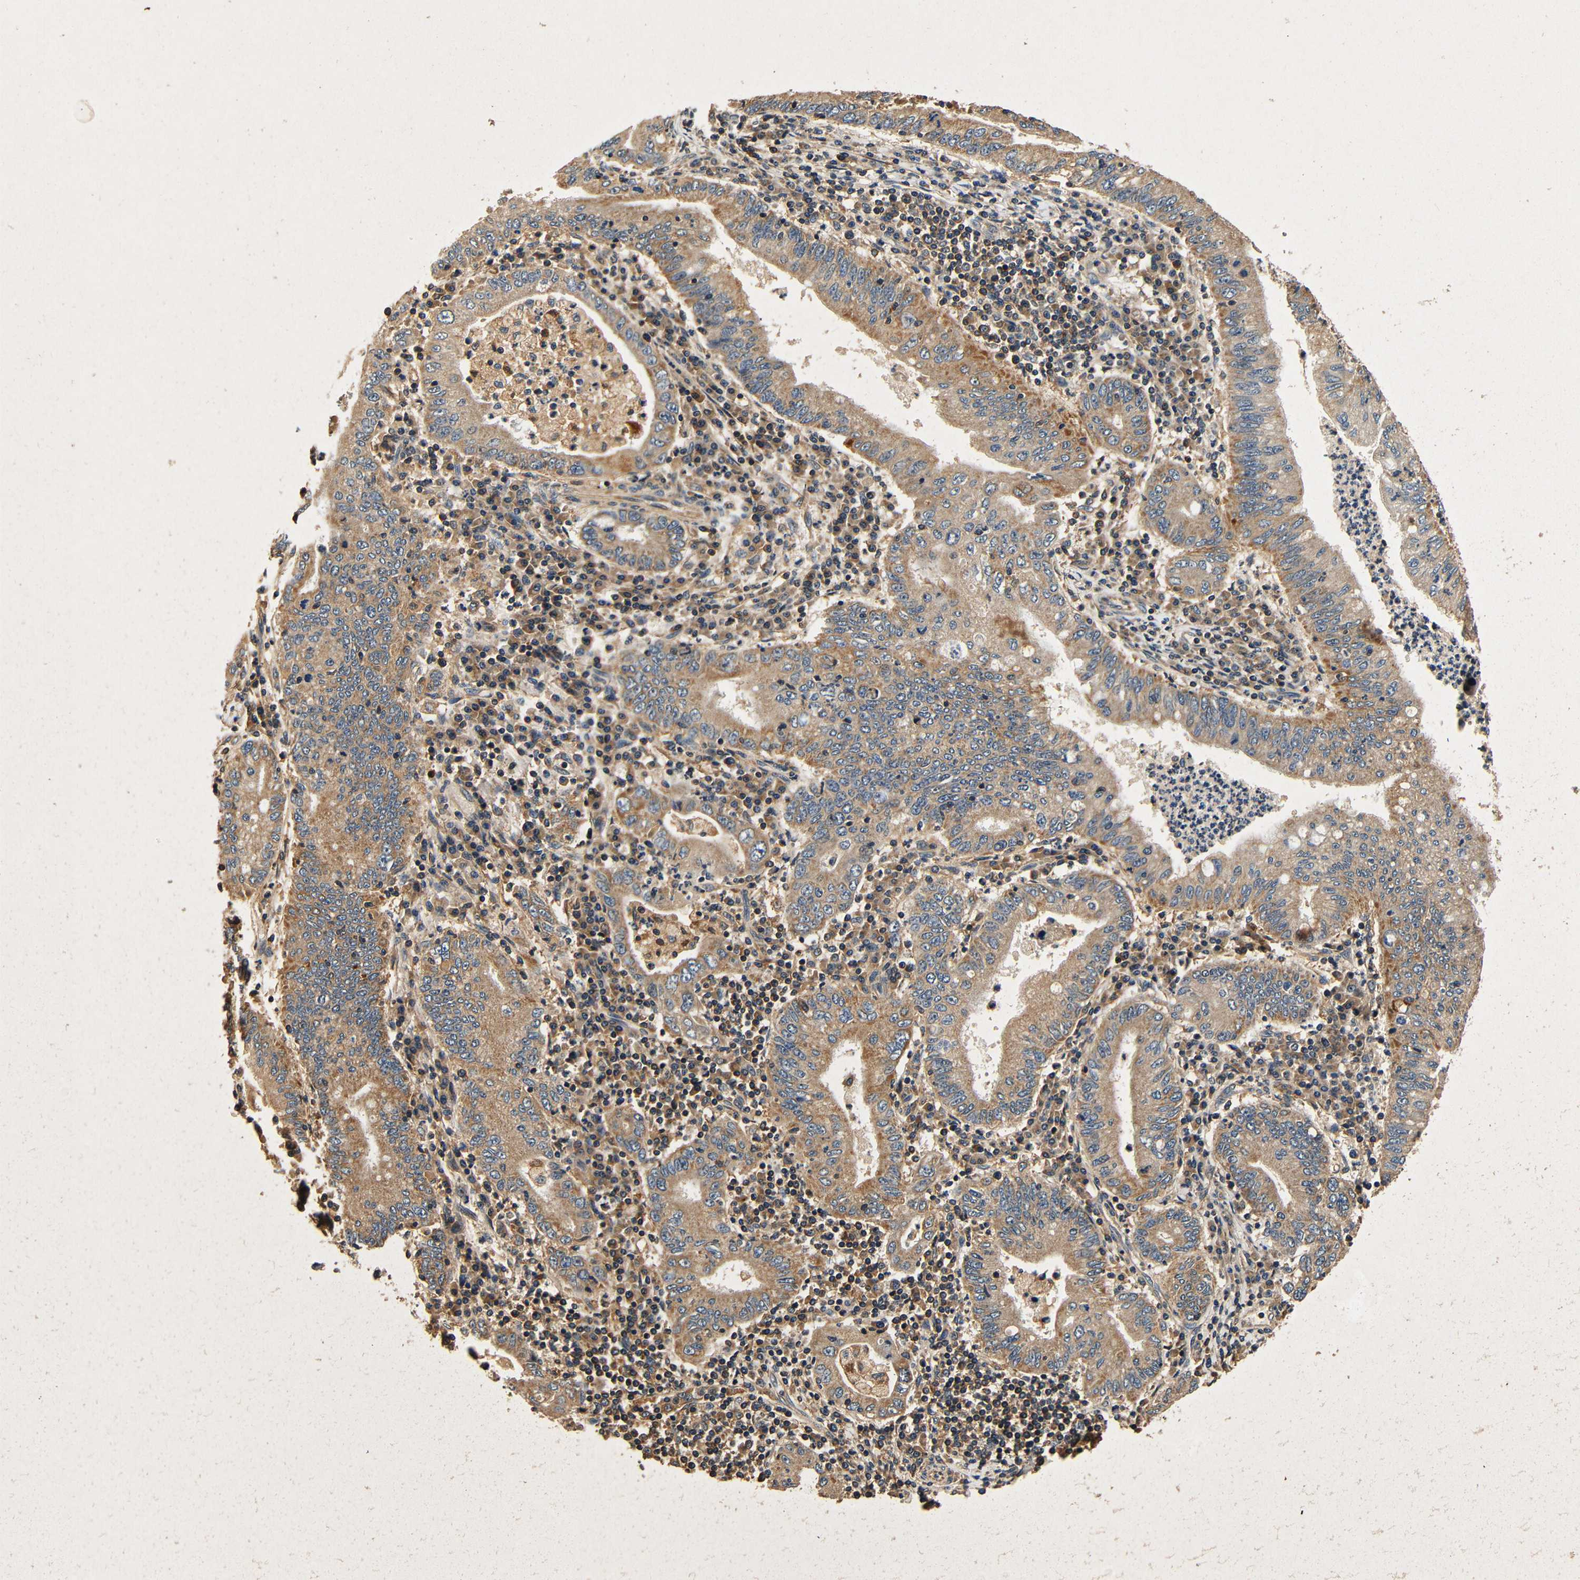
{"staining": {"intensity": "moderate", "quantity": ">75%", "location": "cytoplasmic/membranous"}, "tissue": "stomach cancer", "cell_type": "Tumor cells", "image_type": "cancer", "snomed": [{"axis": "morphology", "description": "Normal tissue, NOS"}, {"axis": "morphology", "description": "Adenocarcinoma, NOS"}, {"axis": "topography", "description": "Esophagus"}, {"axis": "topography", "description": "Stomach, upper"}, {"axis": "topography", "description": "Peripheral nerve tissue"}], "caption": "Immunohistochemistry of human stomach cancer reveals medium levels of moderate cytoplasmic/membranous positivity in approximately >75% of tumor cells. Immunohistochemistry (ihc) stains the protein of interest in brown and the nuclei are stained blue.", "gene": "MTX1", "patient": {"sex": "male", "age": 62}}